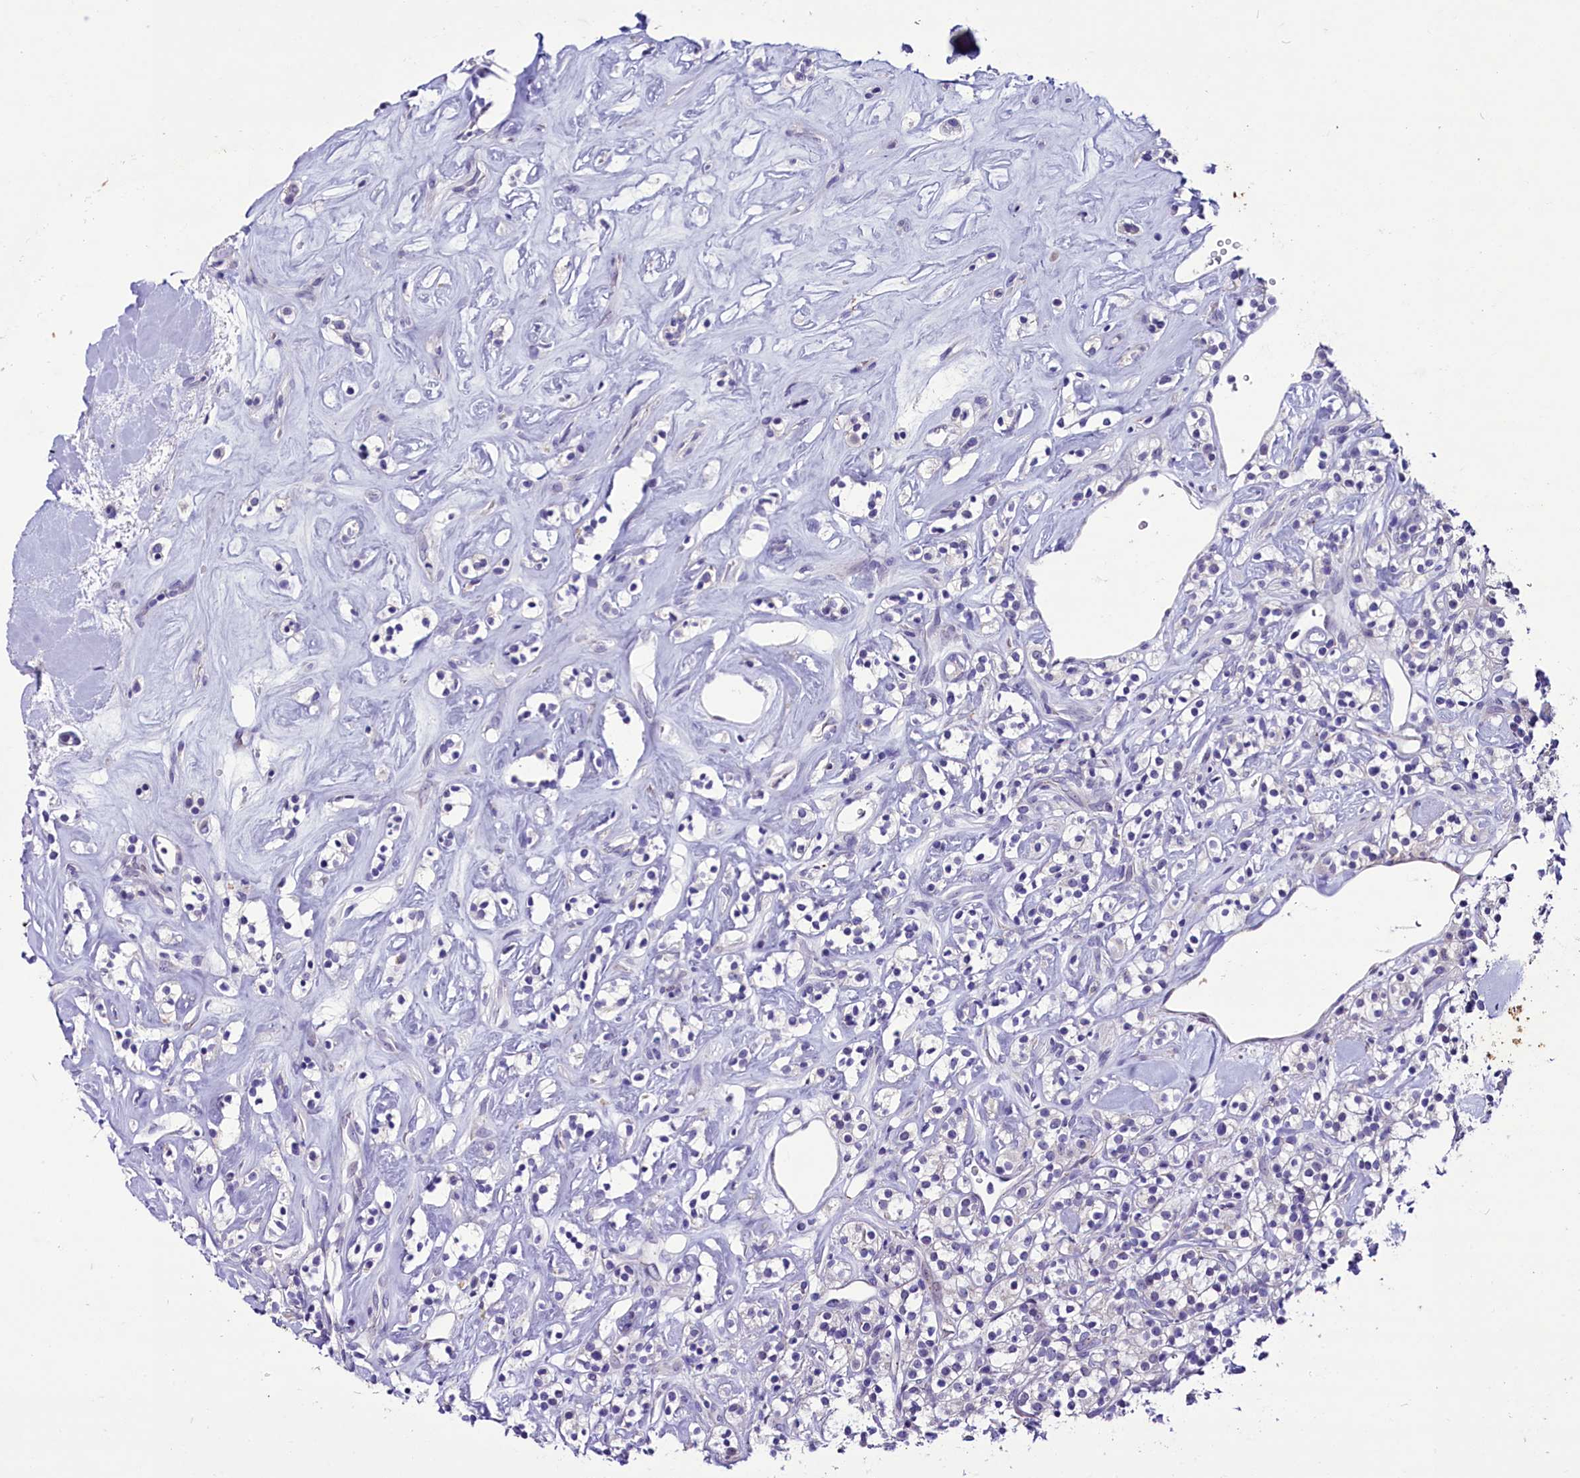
{"staining": {"intensity": "negative", "quantity": "none", "location": "none"}, "tissue": "renal cancer", "cell_type": "Tumor cells", "image_type": "cancer", "snomed": [{"axis": "morphology", "description": "Adenocarcinoma, NOS"}, {"axis": "topography", "description": "Kidney"}], "caption": "There is no significant expression in tumor cells of renal adenocarcinoma. Brightfield microscopy of IHC stained with DAB (3,3'-diaminobenzidine) (brown) and hematoxylin (blue), captured at high magnification.", "gene": "SCD5", "patient": {"sex": "male", "age": 77}}